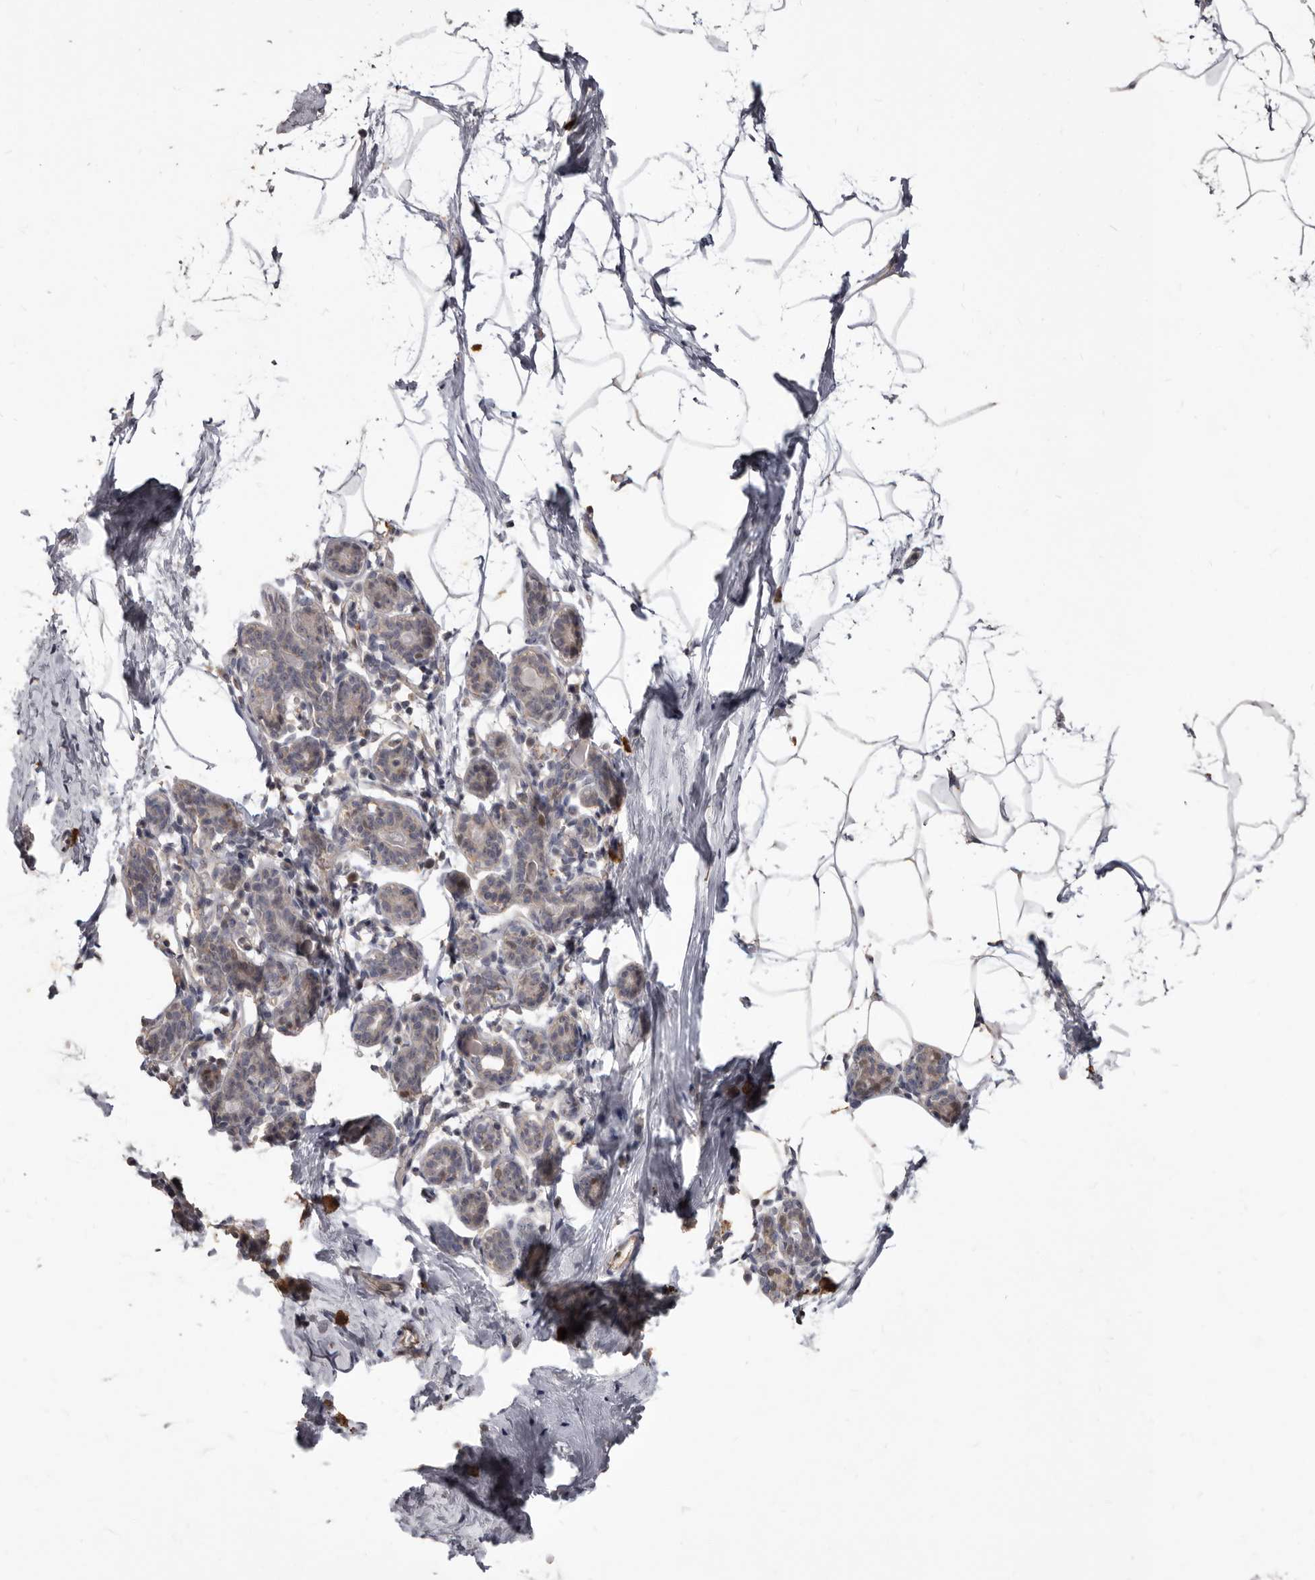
{"staining": {"intensity": "negative", "quantity": "none", "location": "none"}, "tissue": "breast", "cell_type": "Adipocytes", "image_type": "normal", "snomed": [{"axis": "morphology", "description": "Normal tissue, NOS"}, {"axis": "morphology", "description": "Lobular carcinoma"}, {"axis": "topography", "description": "Breast"}], "caption": "This image is of unremarkable breast stained with immunohistochemistry to label a protein in brown with the nuclei are counter-stained blue. There is no staining in adipocytes. (Stains: DAB (3,3'-diaminobenzidine) IHC with hematoxylin counter stain, Microscopy: brightfield microscopy at high magnification).", "gene": "ACLY", "patient": {"sex": "female", "age": 62}}